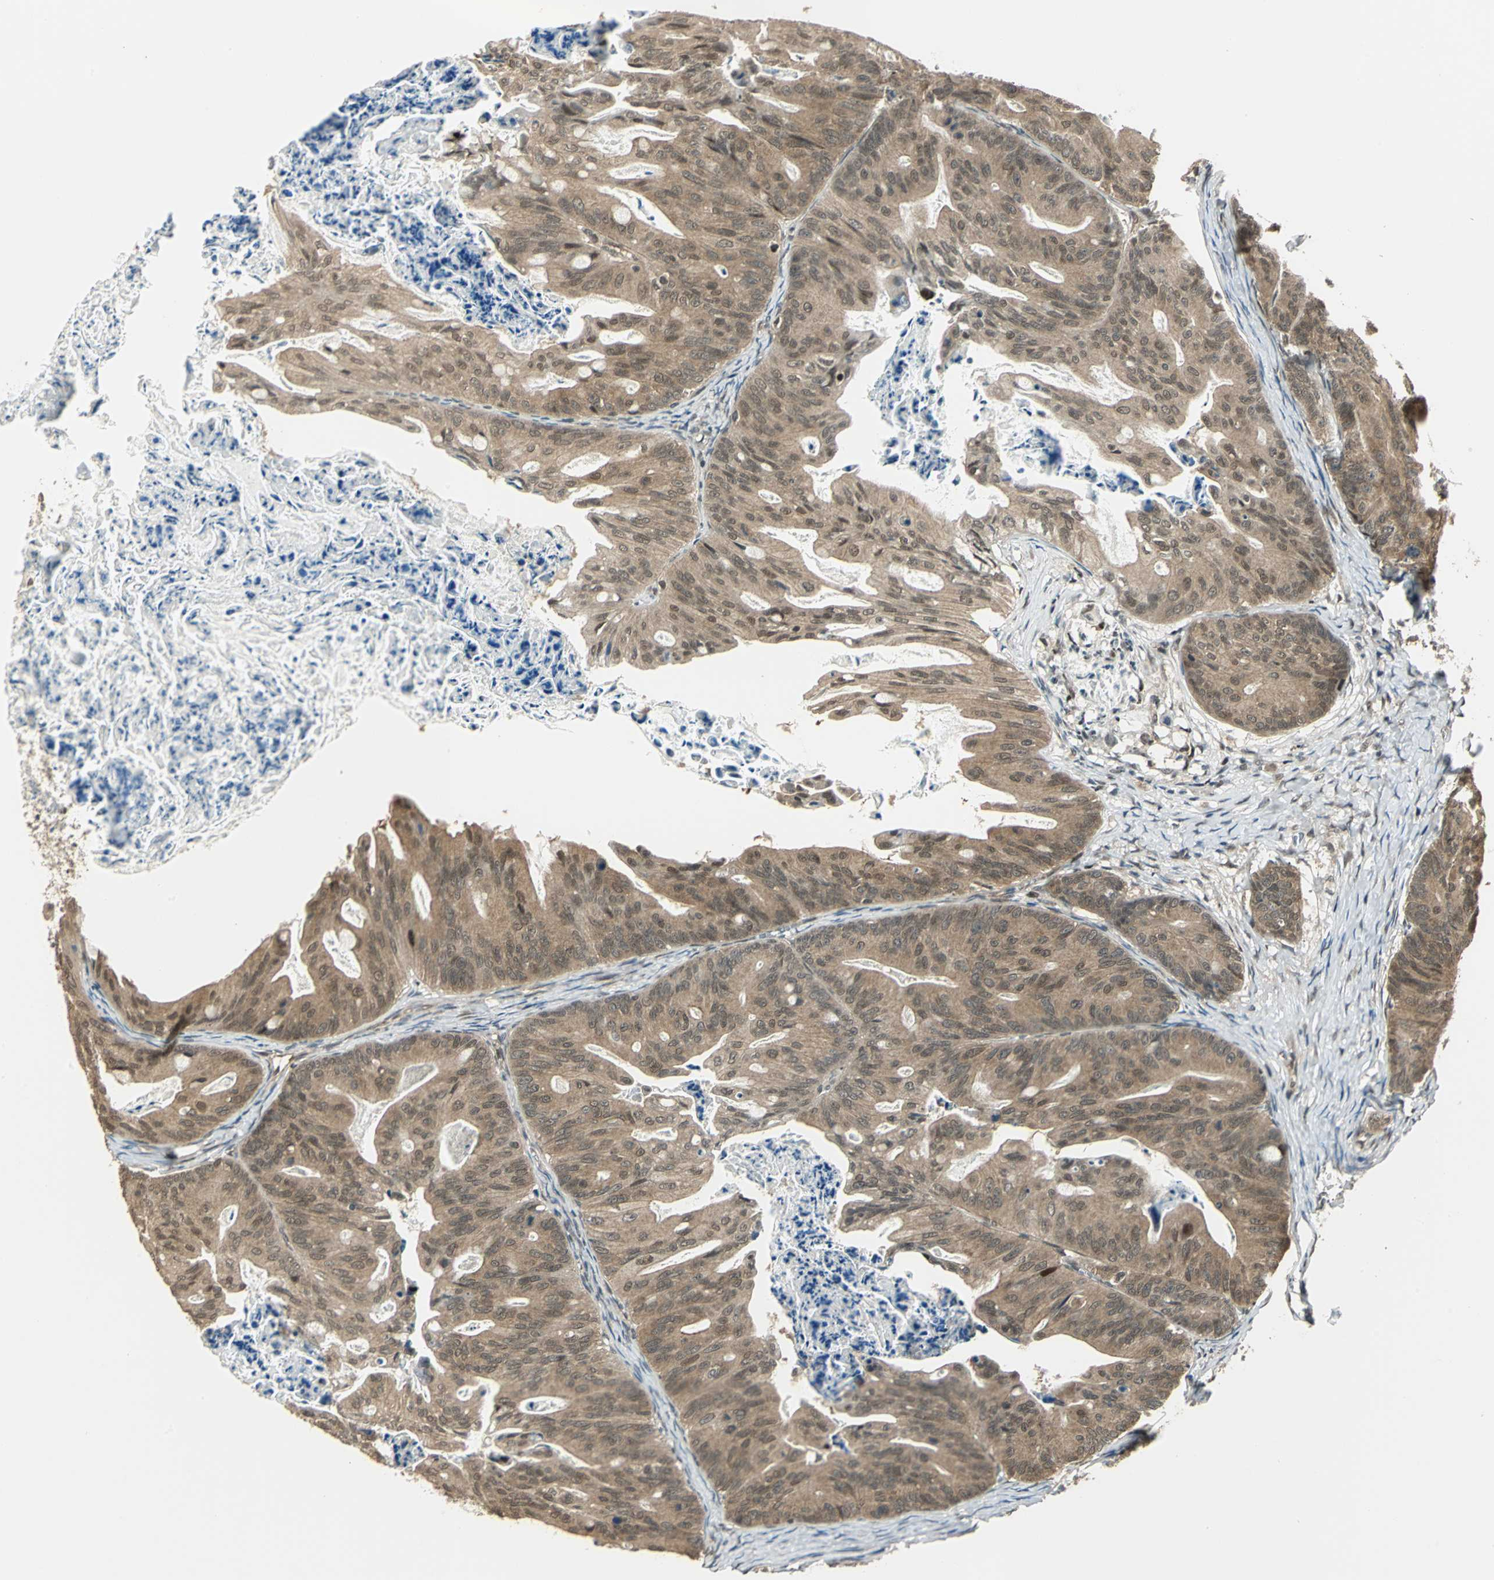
{"staining": {"intensity": "moderate", "quantity": ">75%", "location": "cytoplasmic/membranous,nuclear"}, "tissue": "ovarian cancer", "cell_type": "Tumor cells", "image_type": "cancer", "snomed": [{"axis": "morphology", "description": "Cystadenocarcinoma, mucinous, NOS"}, {"axis": "topography", "description": "Ovary"}], "caption": "Immunohistochemistry (IHC) histopathology image of neoplastic tissue: human ovarian cancer (mucinous cystadenocarcinoma) stained using immunohistochemistry (IHC) shows medium levels of moderate protein expression localized specifically in the cytoplasmic/membranous and nuclear of tumor cells, appearing as a cytoplasmic/membranous and nuclear brown color.", "gene": "PSMC3", "patient": {"sex": "female", "age": 36}}